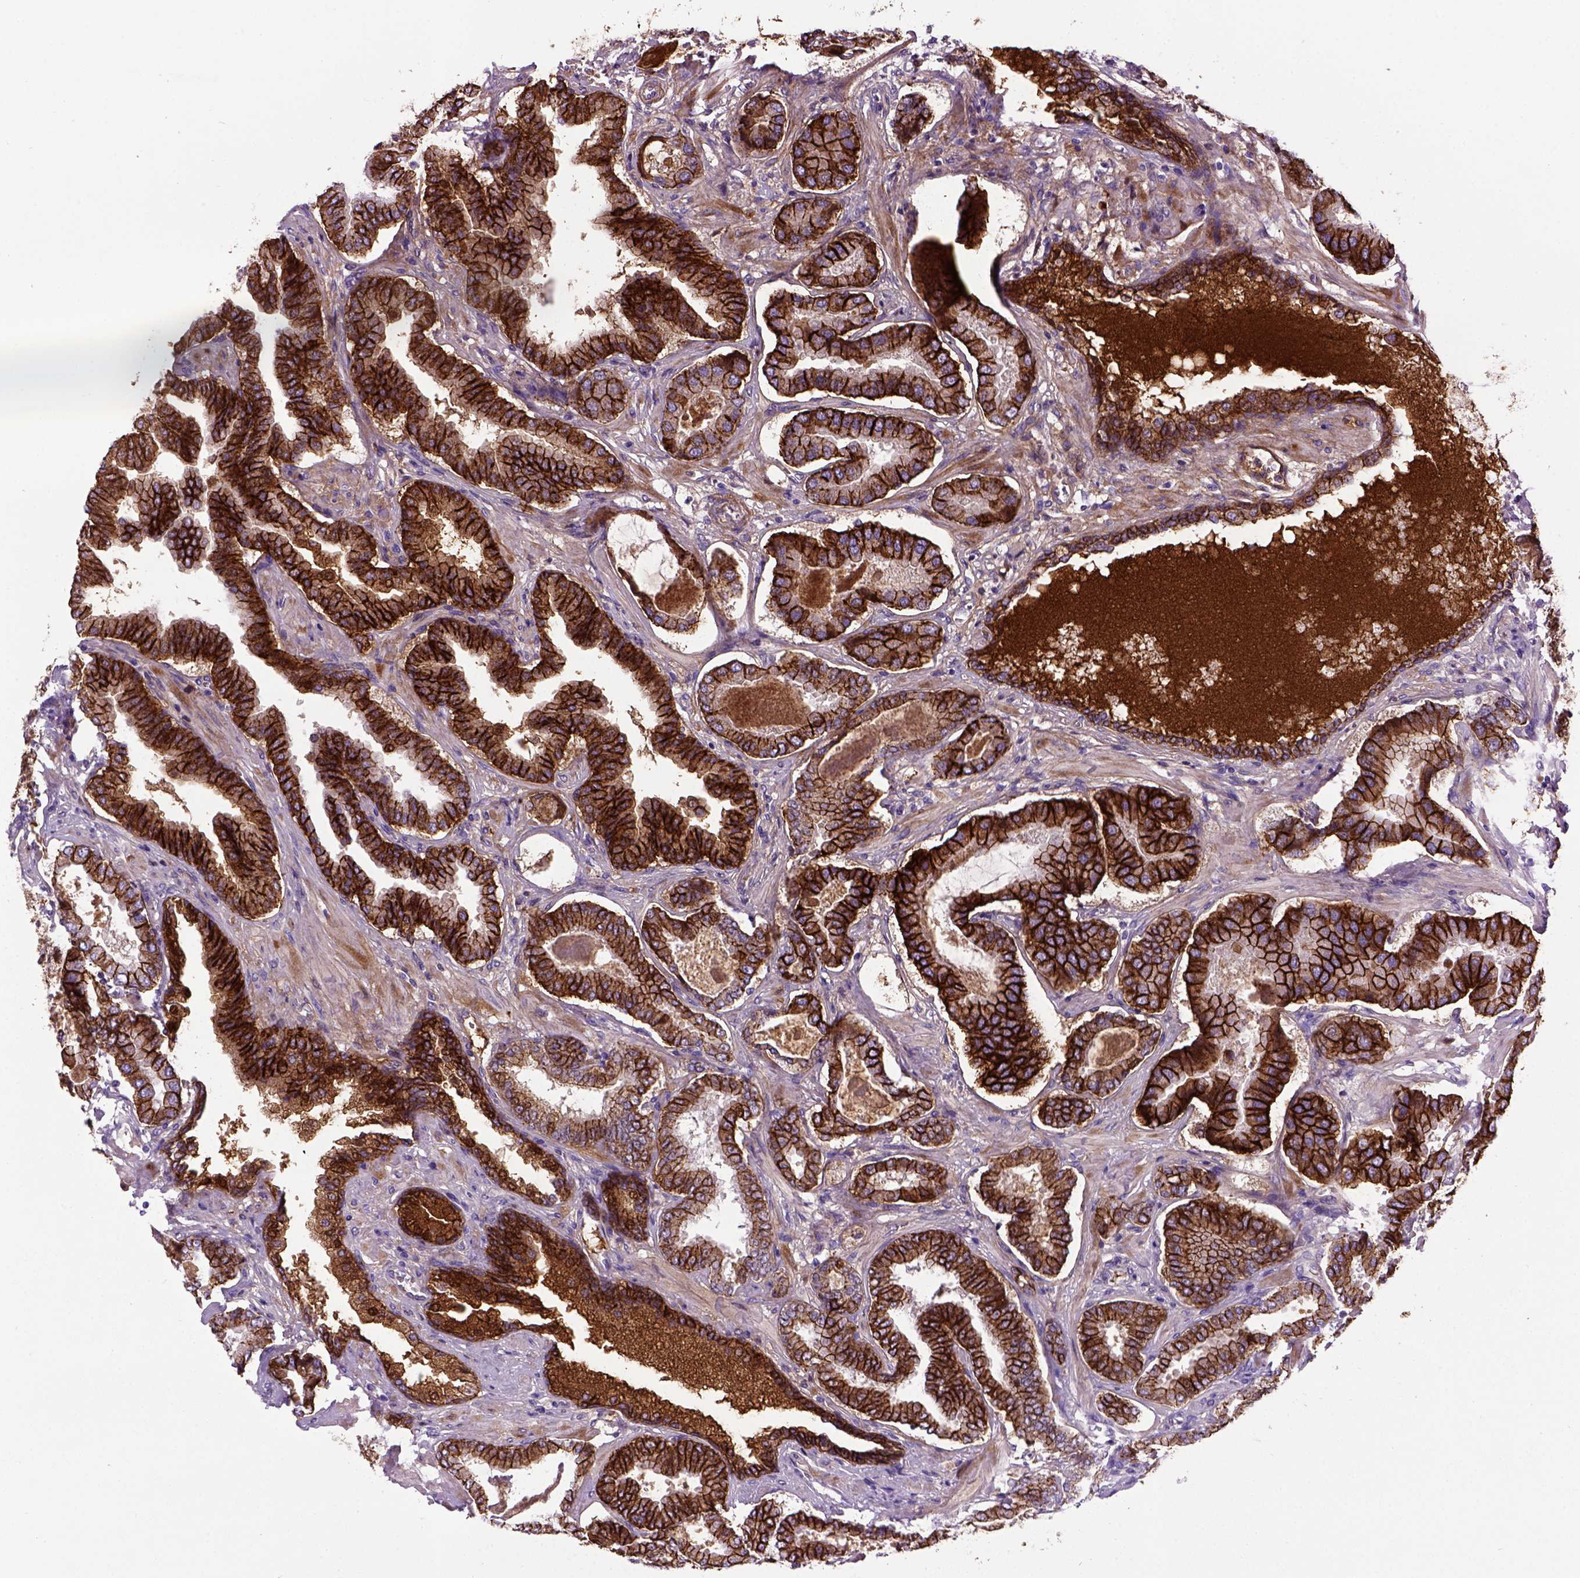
{"staining": {"intensity": "strong", "quantity": ">75%", "location": "cytoplasmic/membranous"}, "tissue": "prostate cancer", "cell_type": "Tumor cells", "image_type": "cancer", "snomed": [{"axis": "morphology", "description": "Adenocarcinoma, NOS"}, {"axis": "topography", "description": "Prostate"}], "caption": "This is an image of IHC staining of prostate adenocarcinoma, which shows strong staining in the cytoplasmic/membranous of tumor cells.", "gene": "CDH1", "patient": {"sex": "male", "age": 64}}